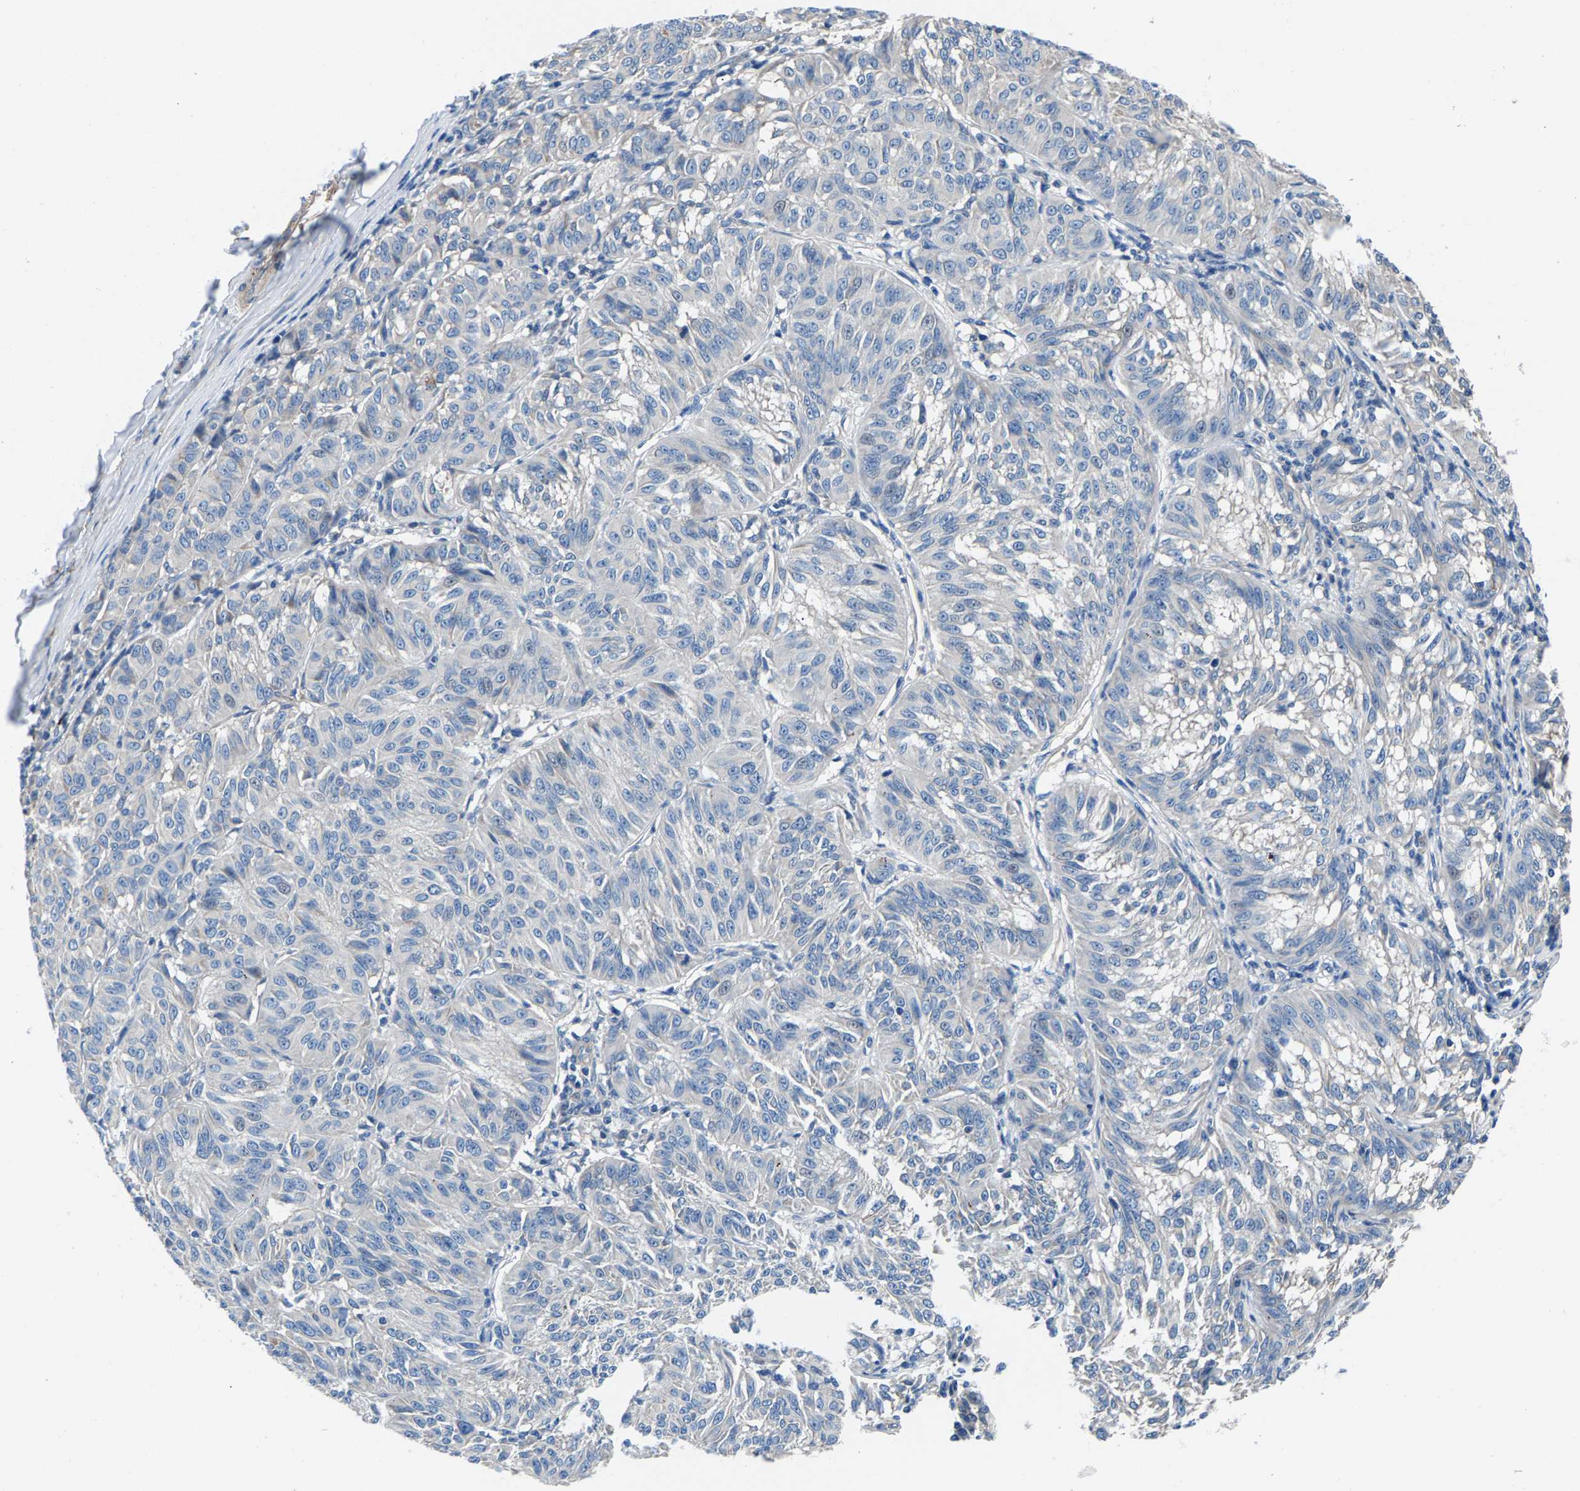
{"staining": {"intensity": "negative", "quantity": "none", "location": "none"}, "tissue": "melanoma", "cell_type": "Tumor cells", "image_type": "cancer", "snomed": [{"axis": "morphology", "description": "Malignant melanoma, NOS"}, {"axis": "topography", "description": "Skin"}], "caption": "A high-resolution micrograph shows immunohistochemistry (IHC) staining of malignant melanoma, which reveals no significant expression in tumor cells.", "gene": "CDRT4", "patient": {"sex": "female", "age": 72}}